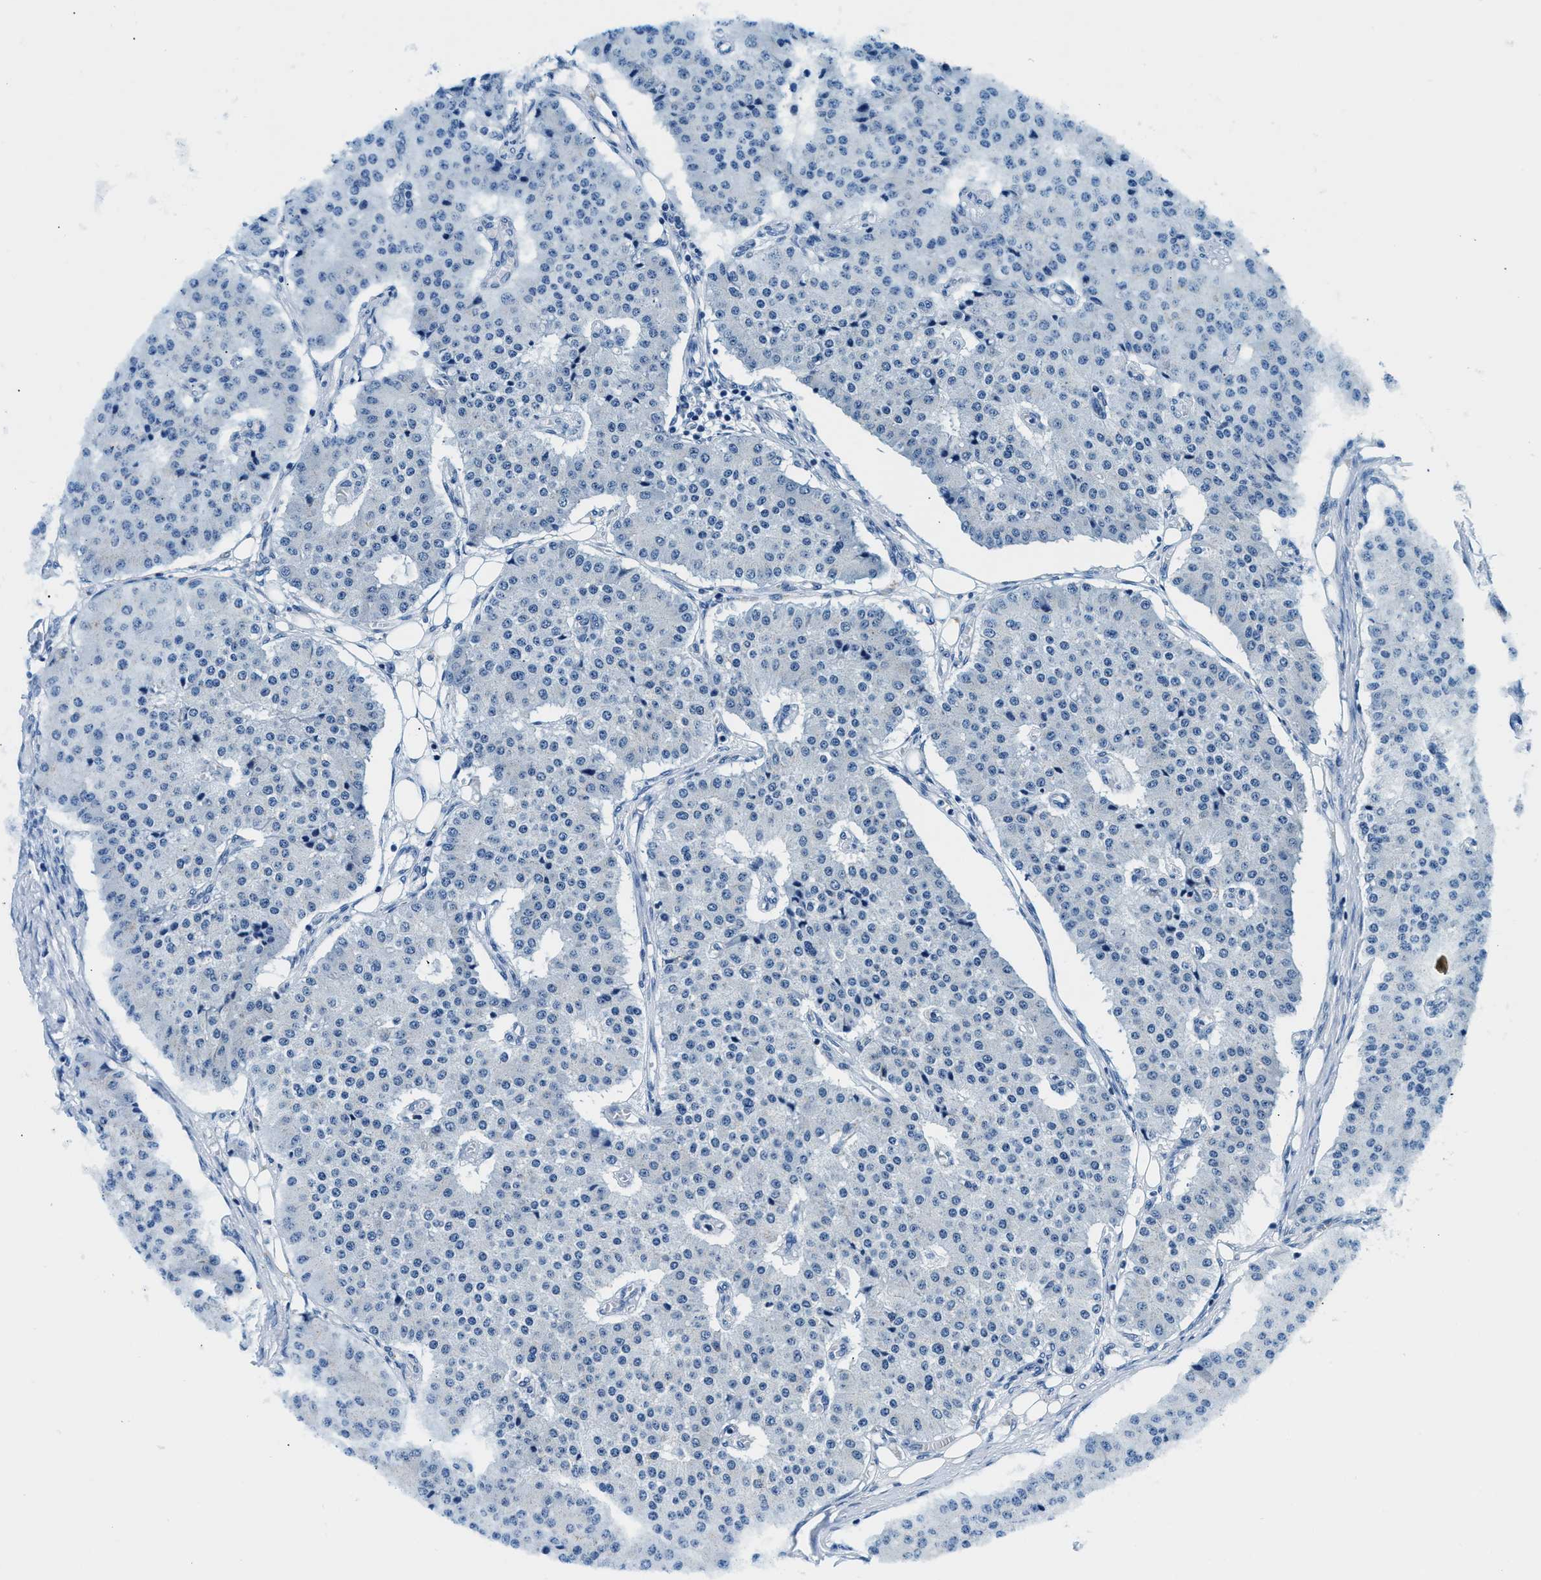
{"staining": {"intensity": "negative", "quantity": "none", "location": "none"}, "tissue": "carcinoid", "cell_type": "Tumor cells", "image_type": "cancer", "snomed": [{"axis": "morphology", "description": "Carcinoid, malignant, NOS"}, {"axis": "topography", "description": "Colon"}], "caption": "Human malignant carcinoid stained for a protein using IHC displays no positivity in tumor cells.", "gene": "VPS53", "patient": {"sex": "female", "age": 52}}